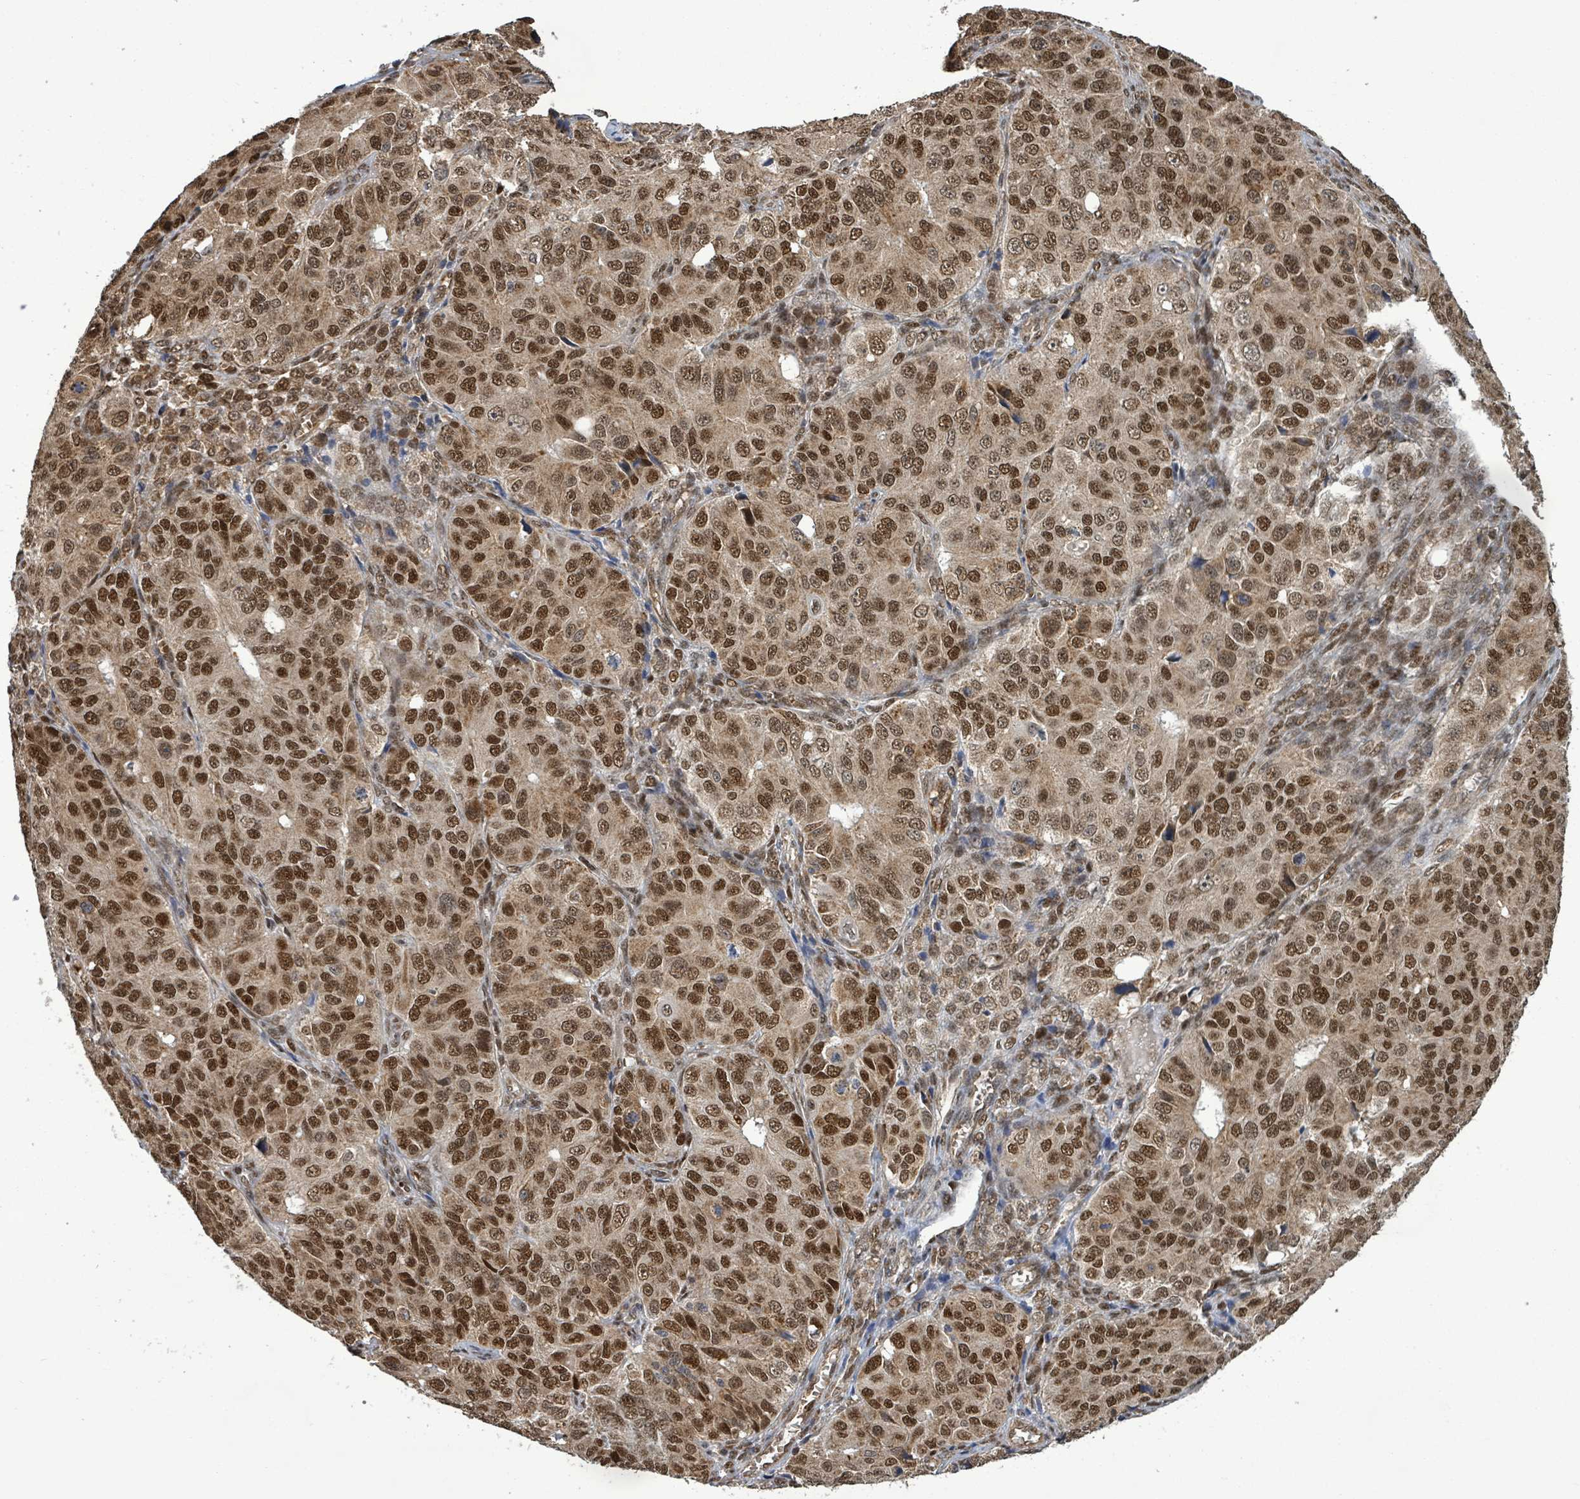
{"staining": {"intensity": "moderate", "quantity": ">75%", "location": "nuclear"}, "tissue": "ovarian cancer", "cell_type": "Tumor cells", "image_type": "cancer", "snomed": [{"axis": "morphology", "description": "Carcinoma, endometroid"}, {"axis": "topography", "description": "Ovary"}], "caption": "This histopathology image exhibits endometroid carcinoma (ovarian) stained with IHC to label a protein in brown. The nuclear of tumor cells show moderate positivity for the protein. Nuclei are counter-stained blue.", "gene": "PATZ1", "patient": {"sex": "female", "age": 51}}